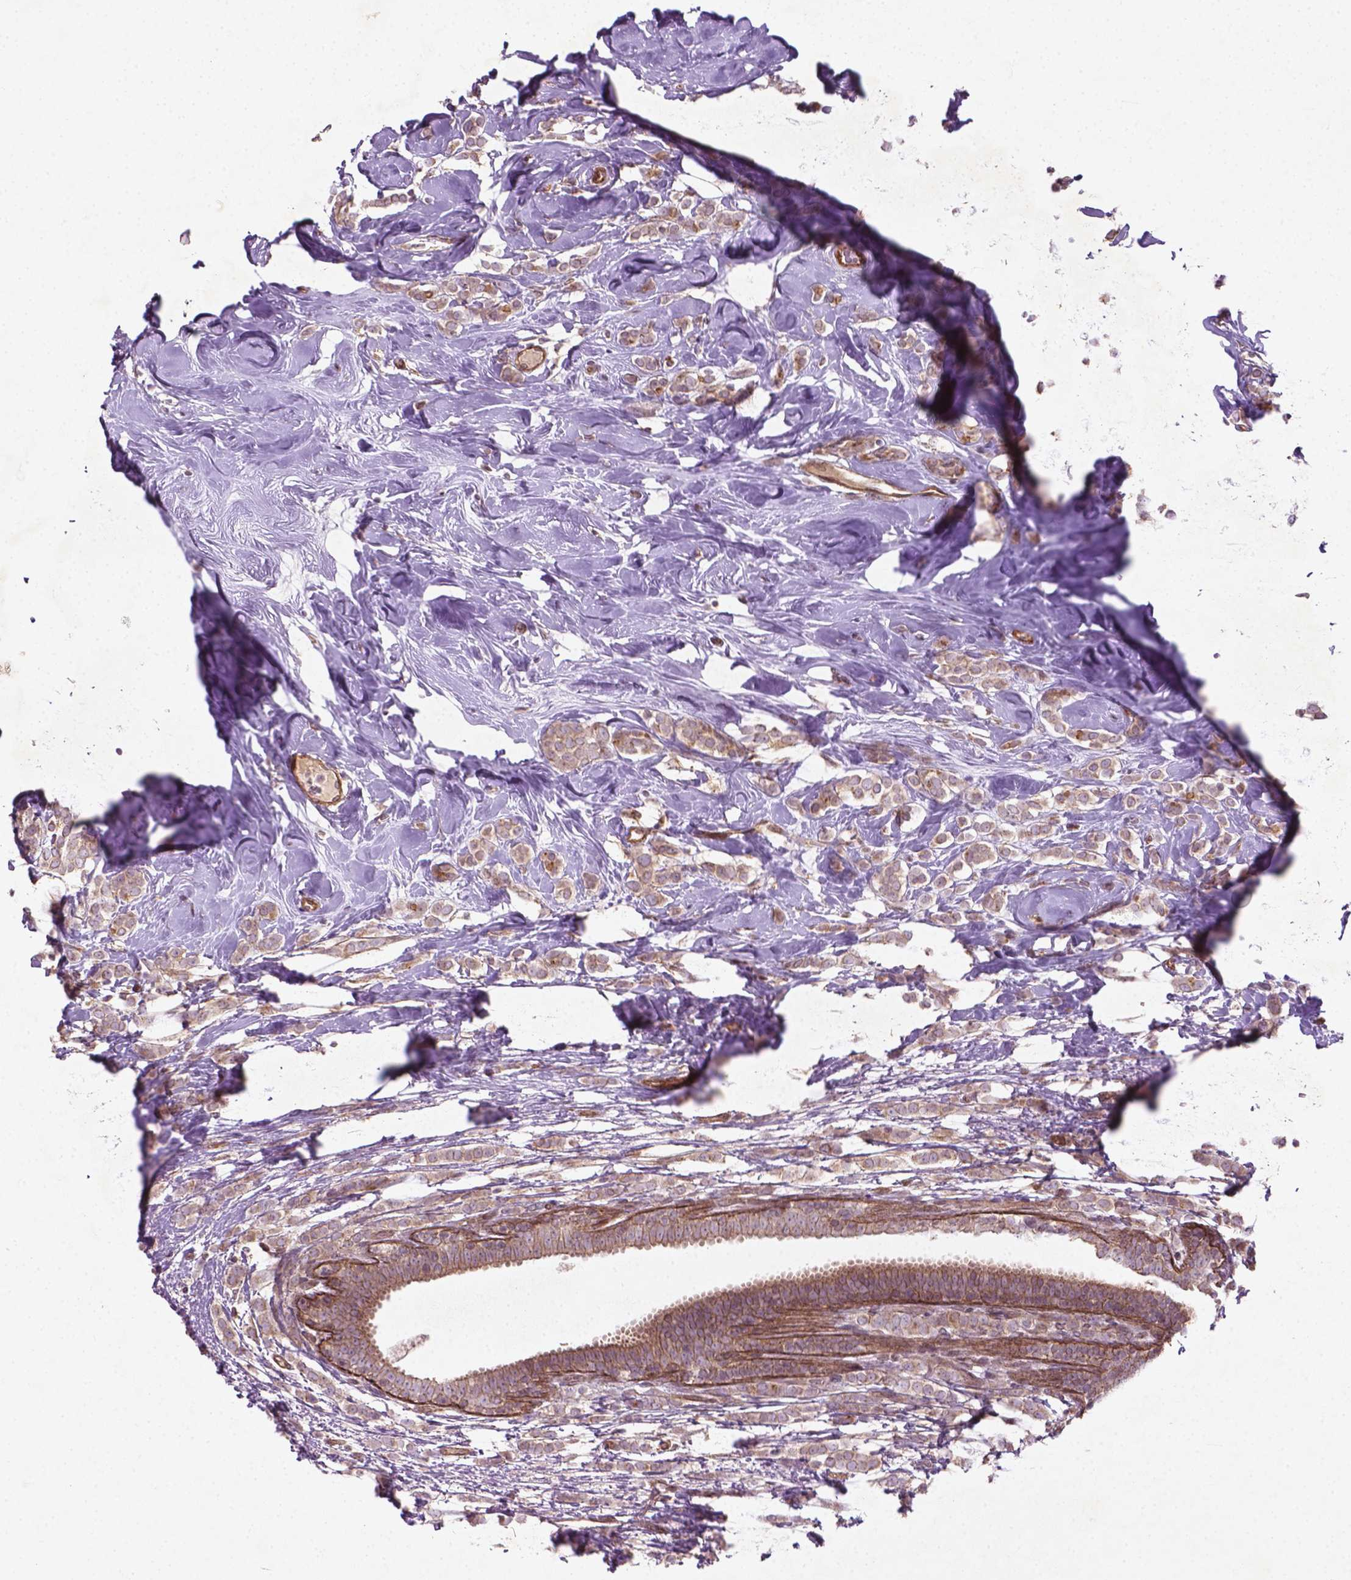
{"staining": {"intensity": "weak", "quantity": ">75%", "location": "cytoplasmic/membranous"}, "tissue": "breast cancer", "cell_type": "Tumor cells", "image_type": "cancer", "snomed": [{"axis": "morphology", "description": "Lobular carcinoma"}, {"axis": "topography", "description": "Breast"}], "caption": "Breast lobular carcinoma was stained to show a protein in brown. There is low levels of weak cytoplasmic/membranous positivity in about >75% of tumor cells.", "gene": "TCHP", "patient": {"sex": "female", "age": 49}}